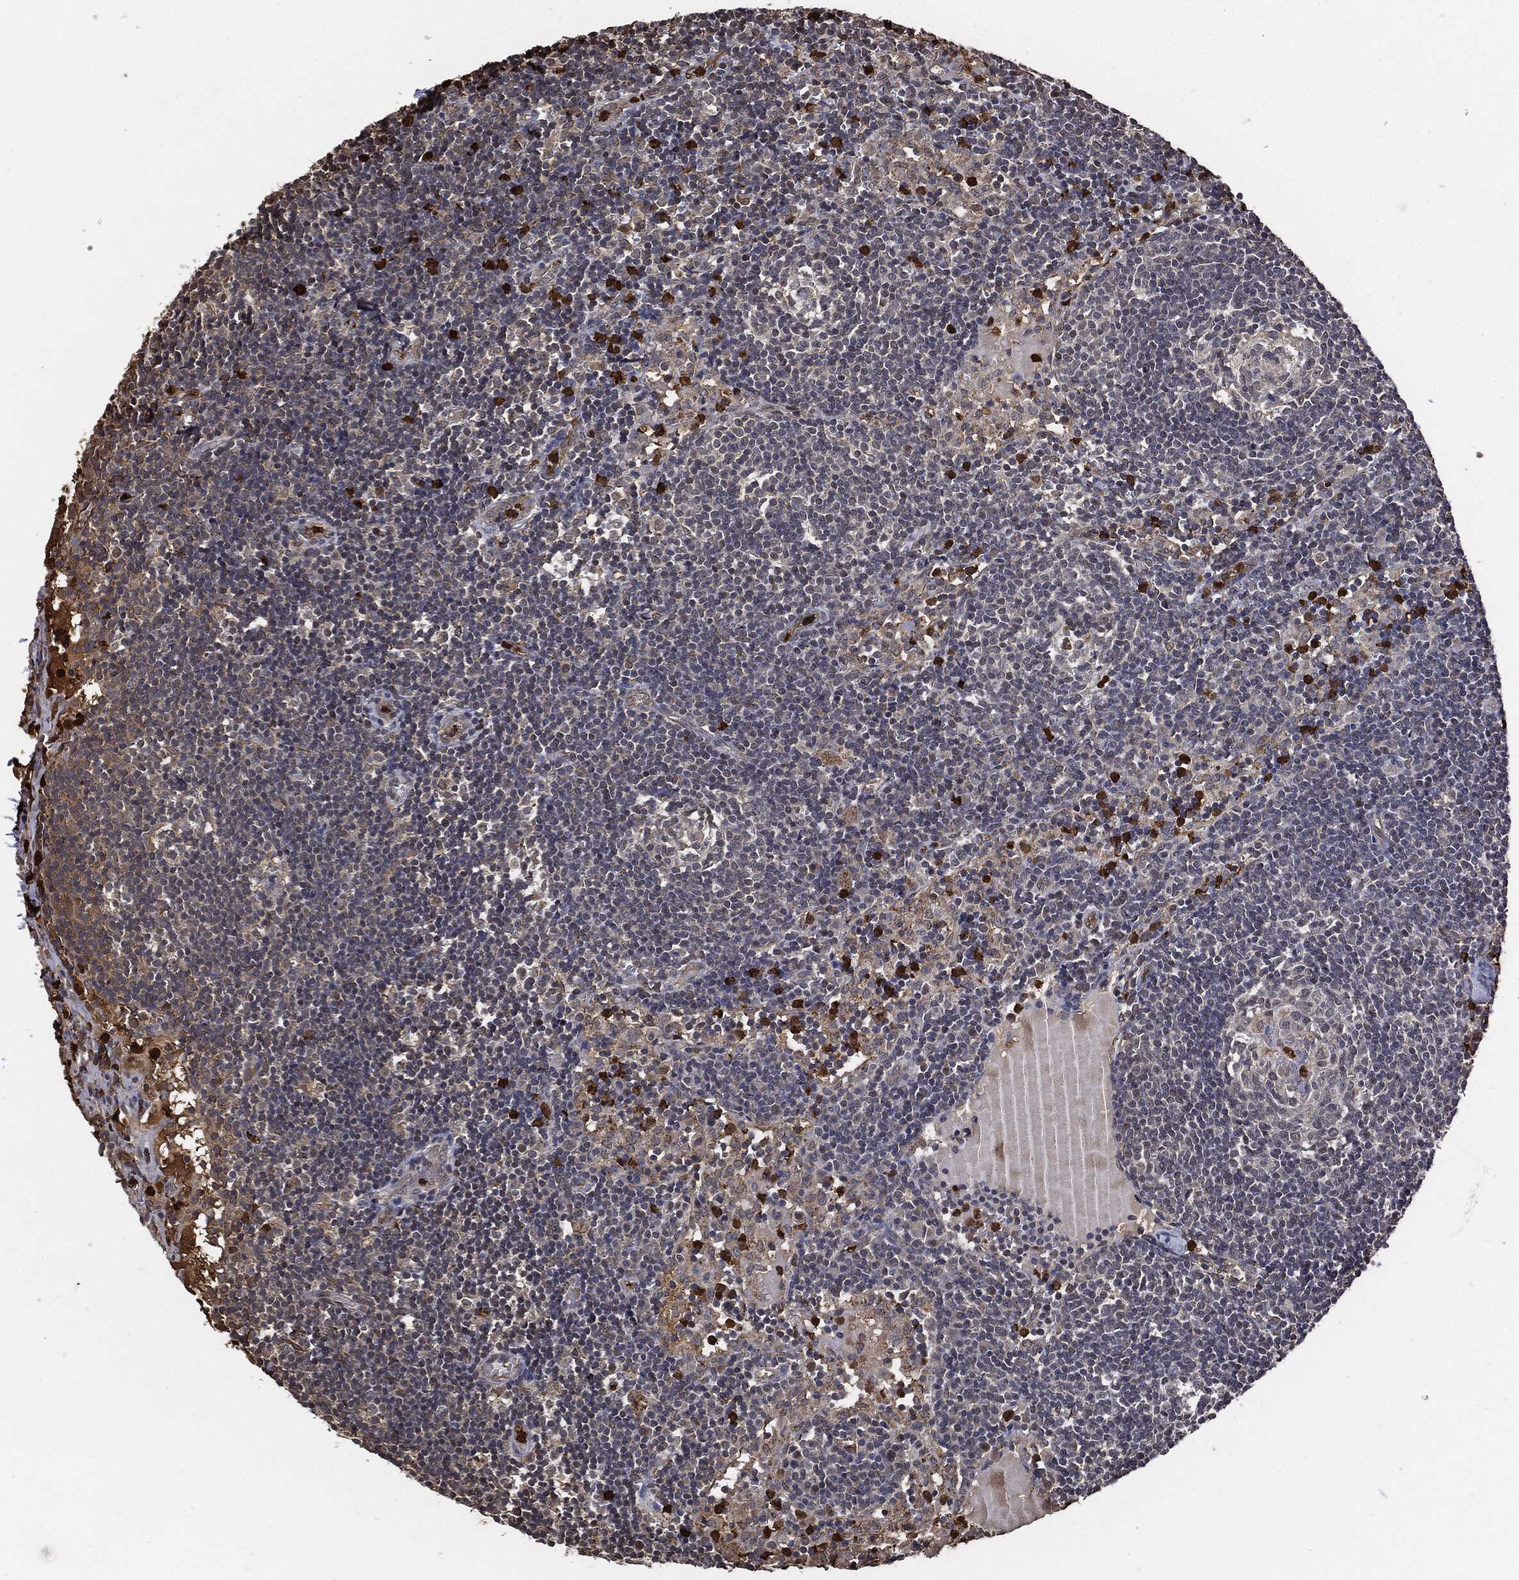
{"staining": {"intensity": "negative", "quantity": "none", "location": "none"}, "tissue": "lymph node", "cell_type": "Germinal center cells", "image_type": "normal", "snomed": [{"axis": "morphology", "description": "Normal tissue, NOS"}, {"axis": "morphology", "description": "Adenocarcinoma, NOS"}, {"axis": "topography", "description": "Lymph node"}, {"axis": "topography", "description": "Pancreas"}], "caption": "IHC of benign human lymph node reveals no positivity in germinal center cells.", "gene": "S100A9", "patient": {"sex": "female", "age": 58}}